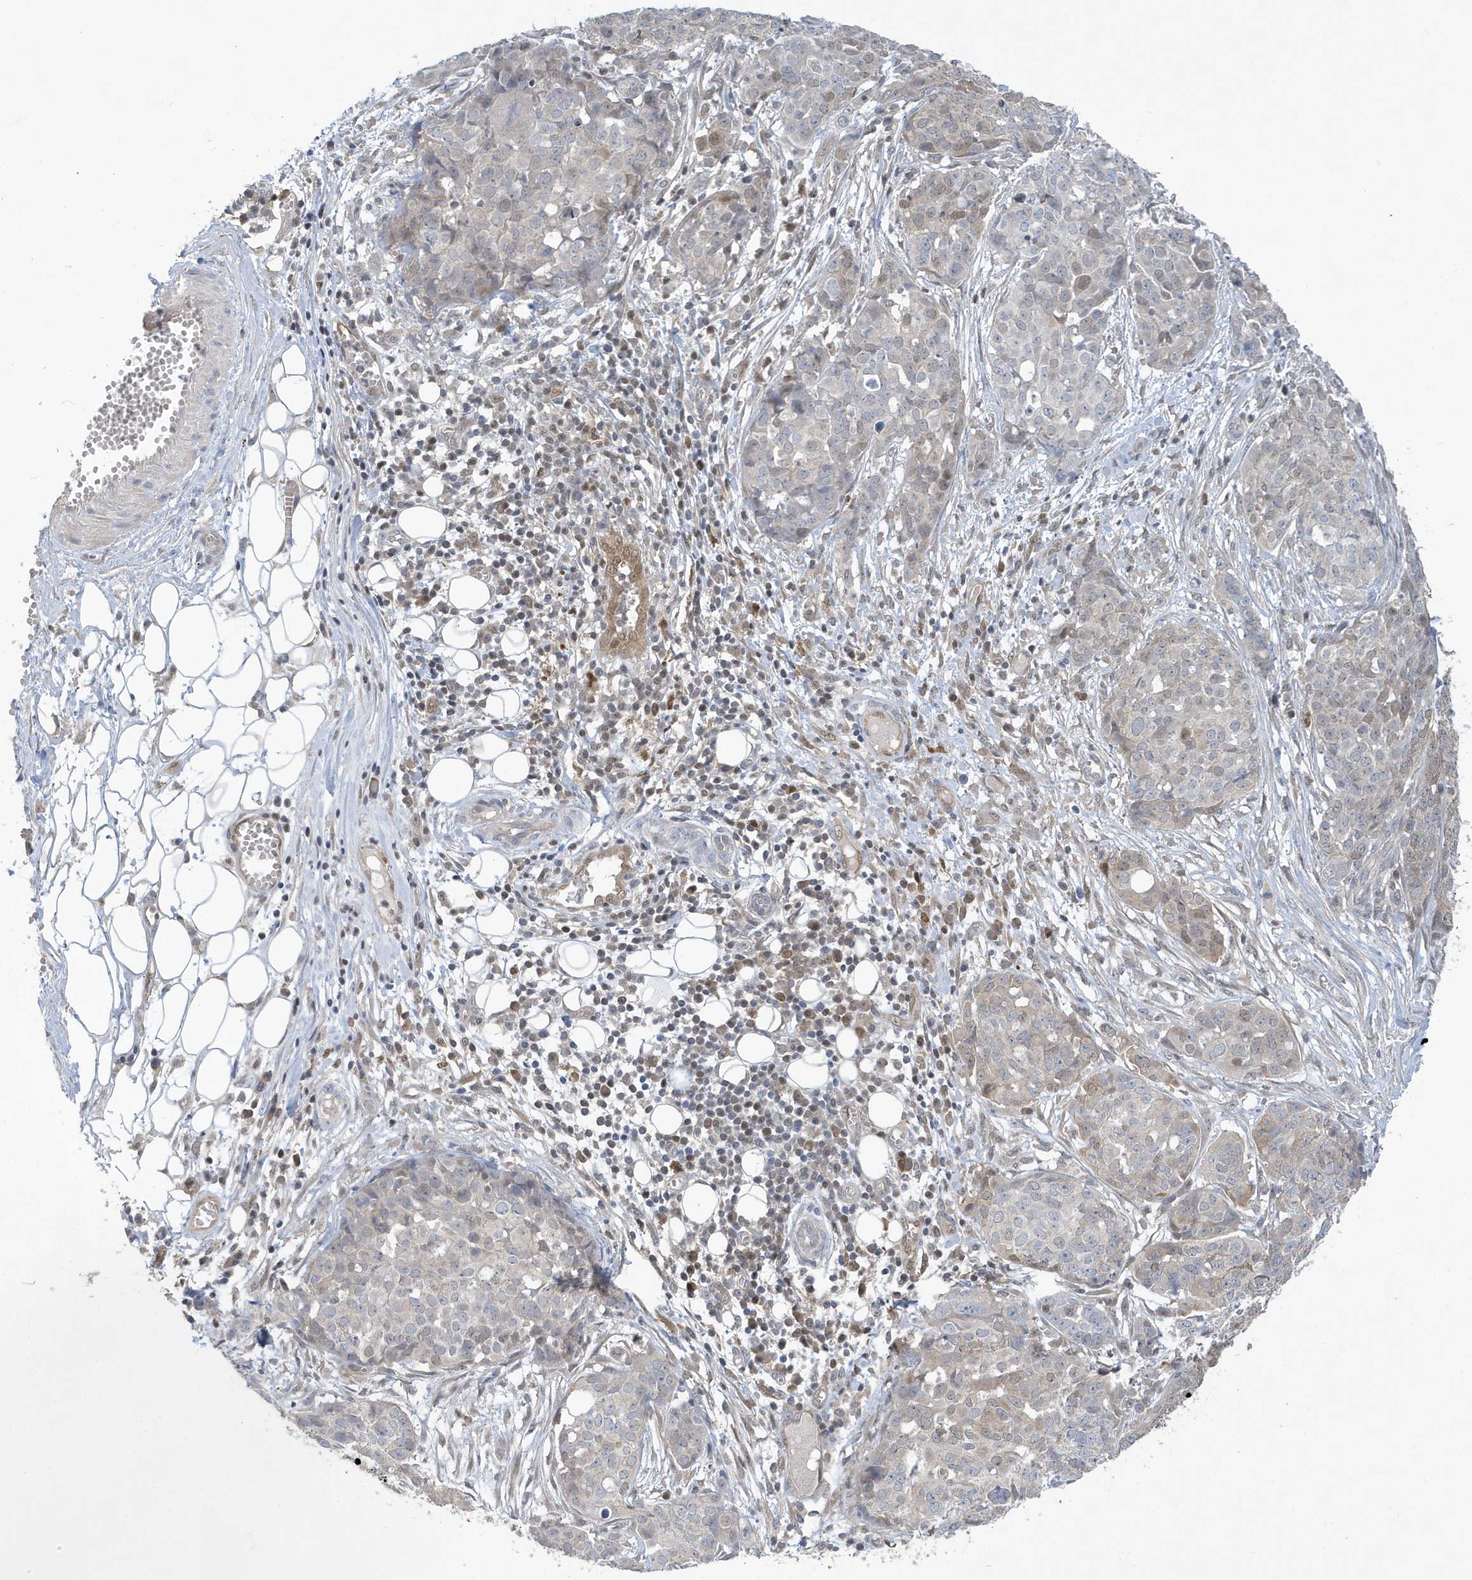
{"staining": {"intensity": "moderate", "quantity": "<25%", "location": "nuclear"}, "tissue": "ovarian cancer", "cell_type": "Tumor cells", "image_type": "cancer", "snomed": [{"axis": "morphology", "description": "Cystadenocarcinoma, serous, NOS"}, {"axis": "topography", "description": "Soft tissue"}, {"axis": "topography", "description": "Ovary"}], "caption": "Protein staining displays moderate nuclear positivity in approximately <25% of tumor cells in ovarian cancer. The staining was performed using DAB, with brown indicating positive protein expression. Nuclei are stained blue with hematoxylin.", "gene": "NCOA7", "patient": {"sex": "female", "age": 57}}